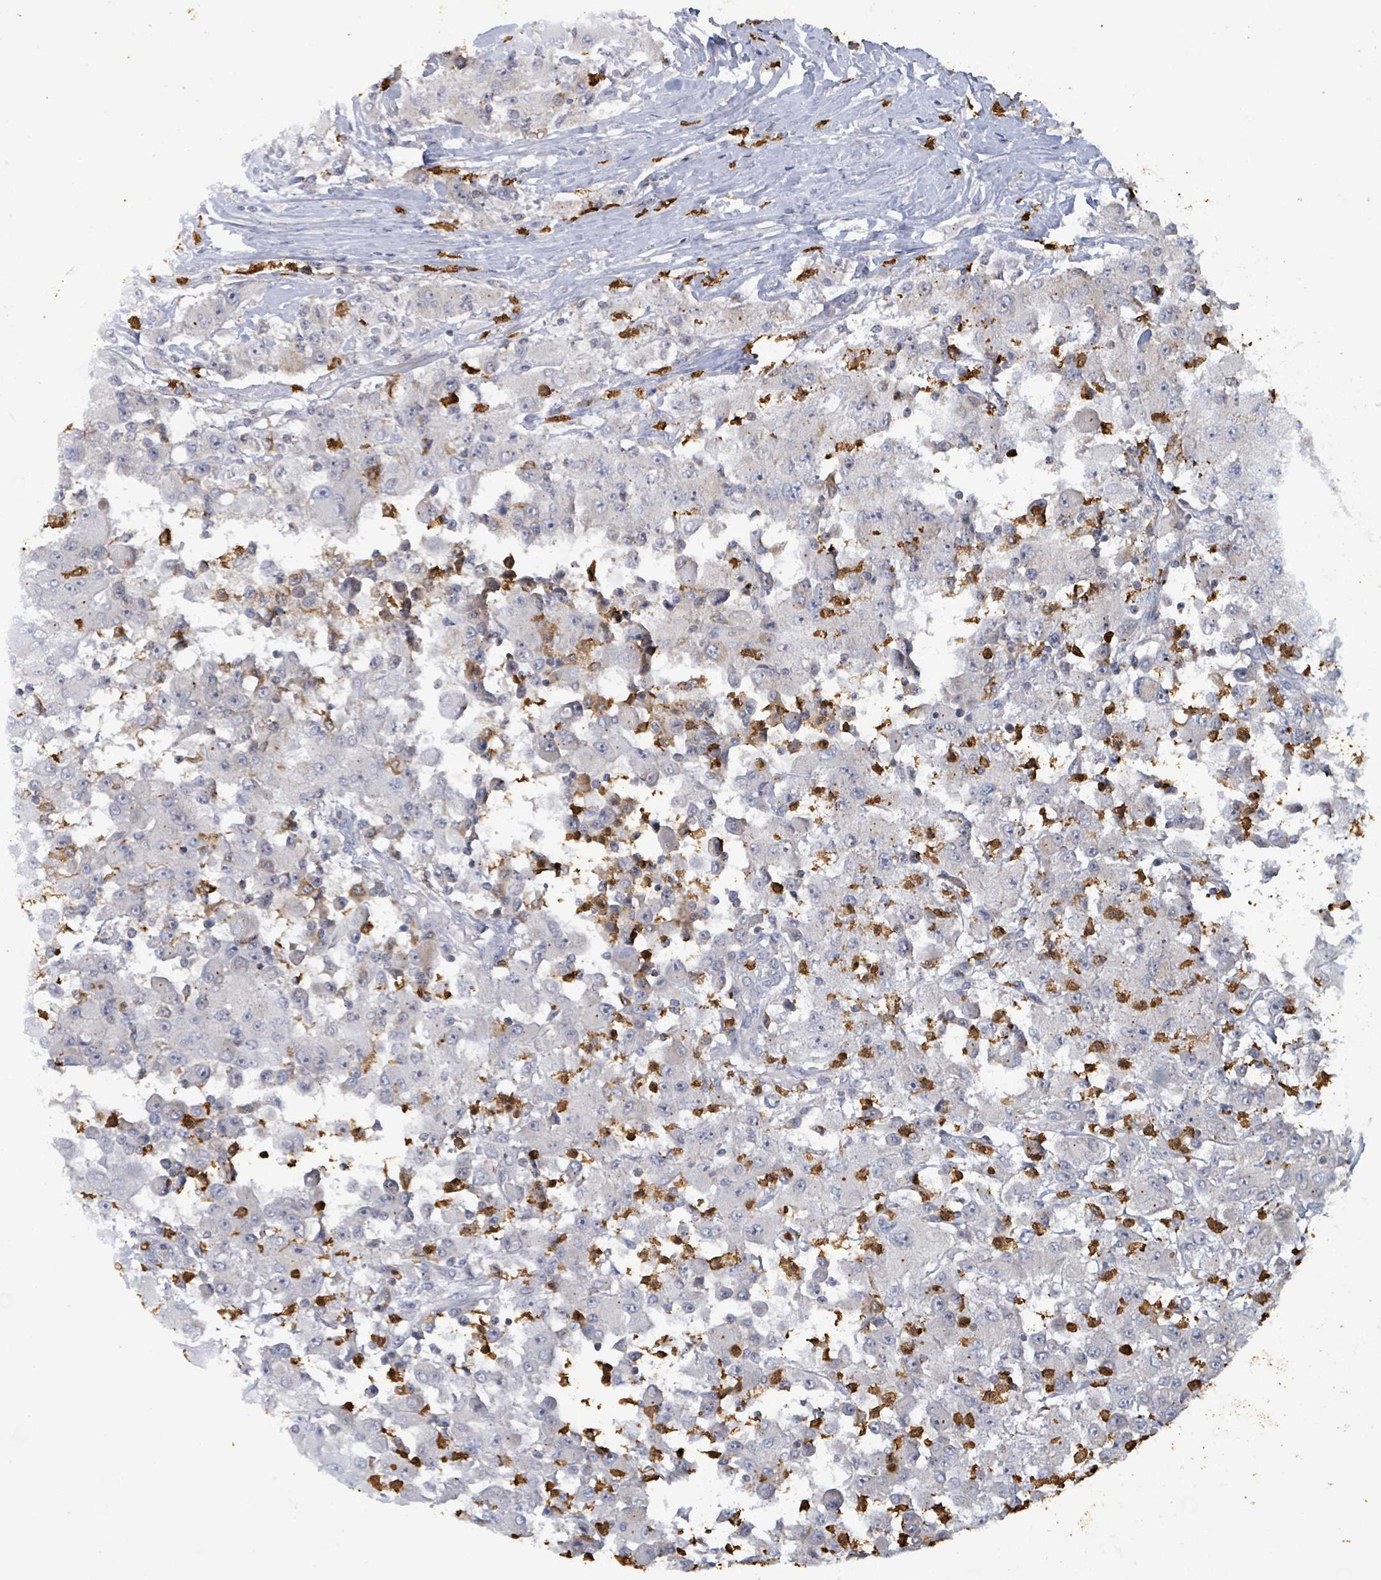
{"staining": {"intensity": "negative", "quantity": "none", "location": "none"}, "tissue": "renal cancer", "cell_type": "Tumor cells", "image_type": "cancer", "snomed": [{"axis": "morphology", "description": "Adenocarcinoma, NOS"}, {"axis": "topography", "description": "Kidney"}], "caption": "Immunohistochemistry histopathology image of human renal adenocarcinoma stained for a protein (brown), which exhibits no positivity in tumor cells. The staining is performed using DAB brown chromogen with nuclei counter-stained in using hematoxylin.", "gene": "FAM210A", "patient": {"sex": "female", "age": 67}}